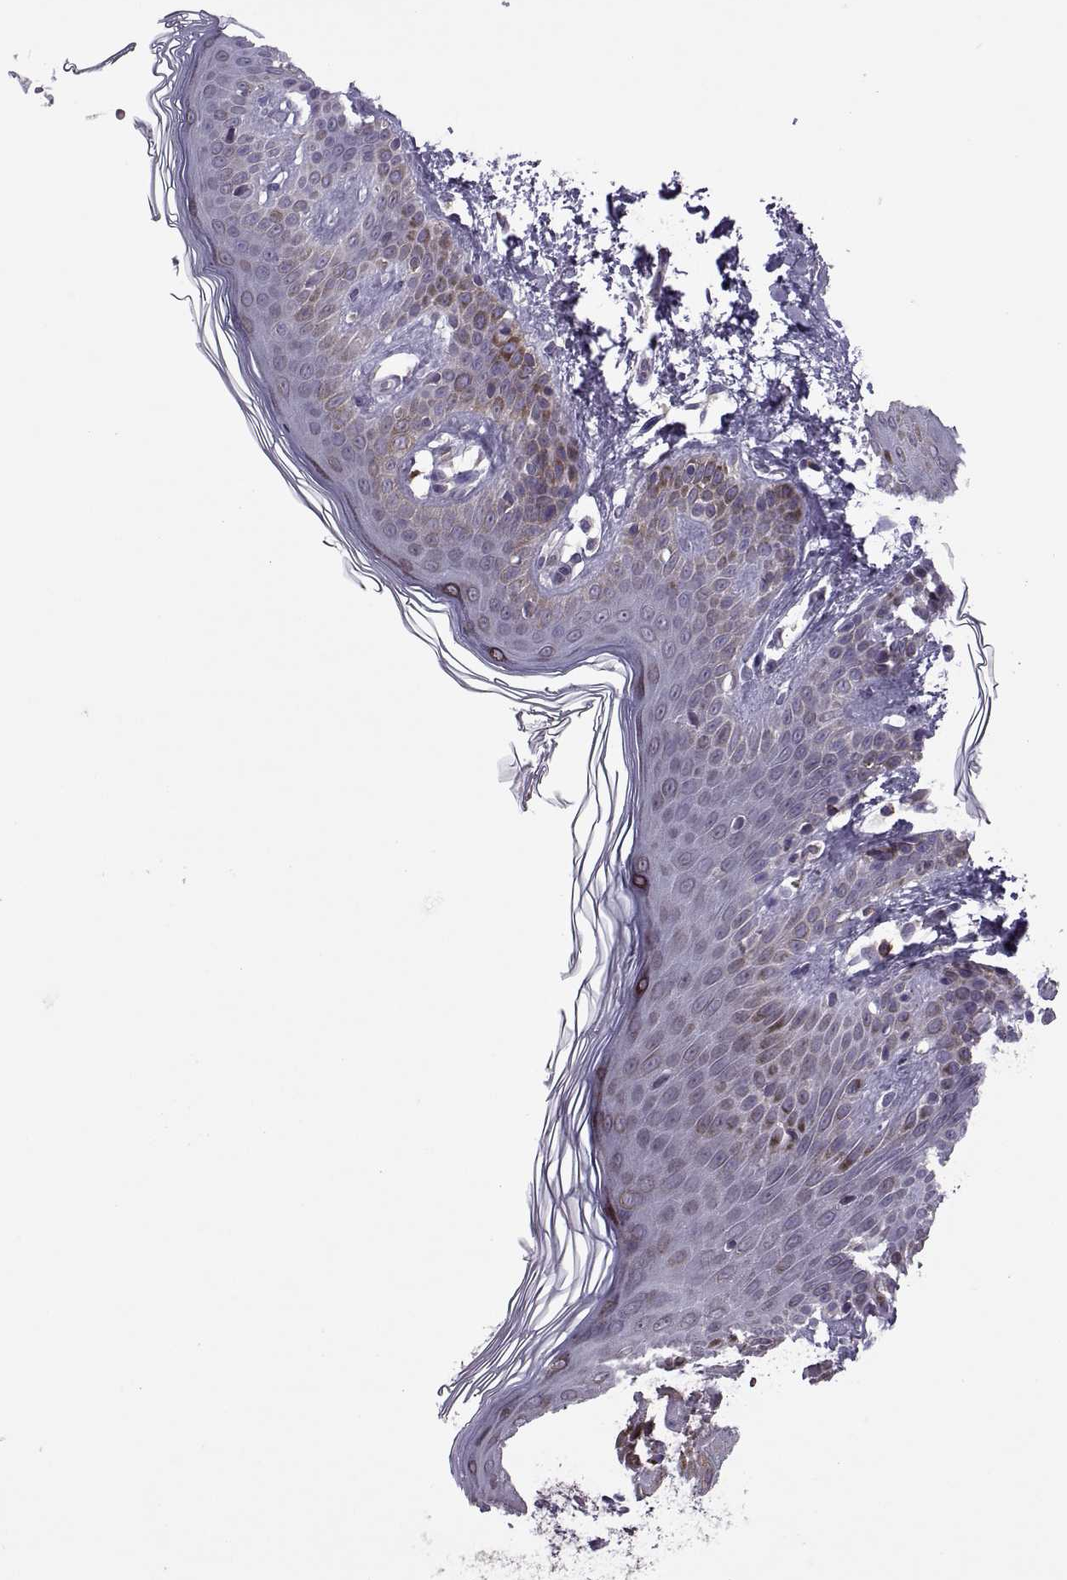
{"staining": {"intensity": "negative", "quantity": "none", "location": "none"}, "tissue": "skin cancer", "cell_type": "Tumor cells", "image_type": "cancer", "snomed": [{"axis": "morphology", "description": "Basal cell carcinoma"}, {"axis": "topography", "description": "Skin"}], "caption": "A high-resolution photomicrograph shows IHC staining of skin basal cell carcinoma, which displays no significant expression in tumor cells.", "gene": "PABPC1", "patient": {"sex": "male", "age": 85}}